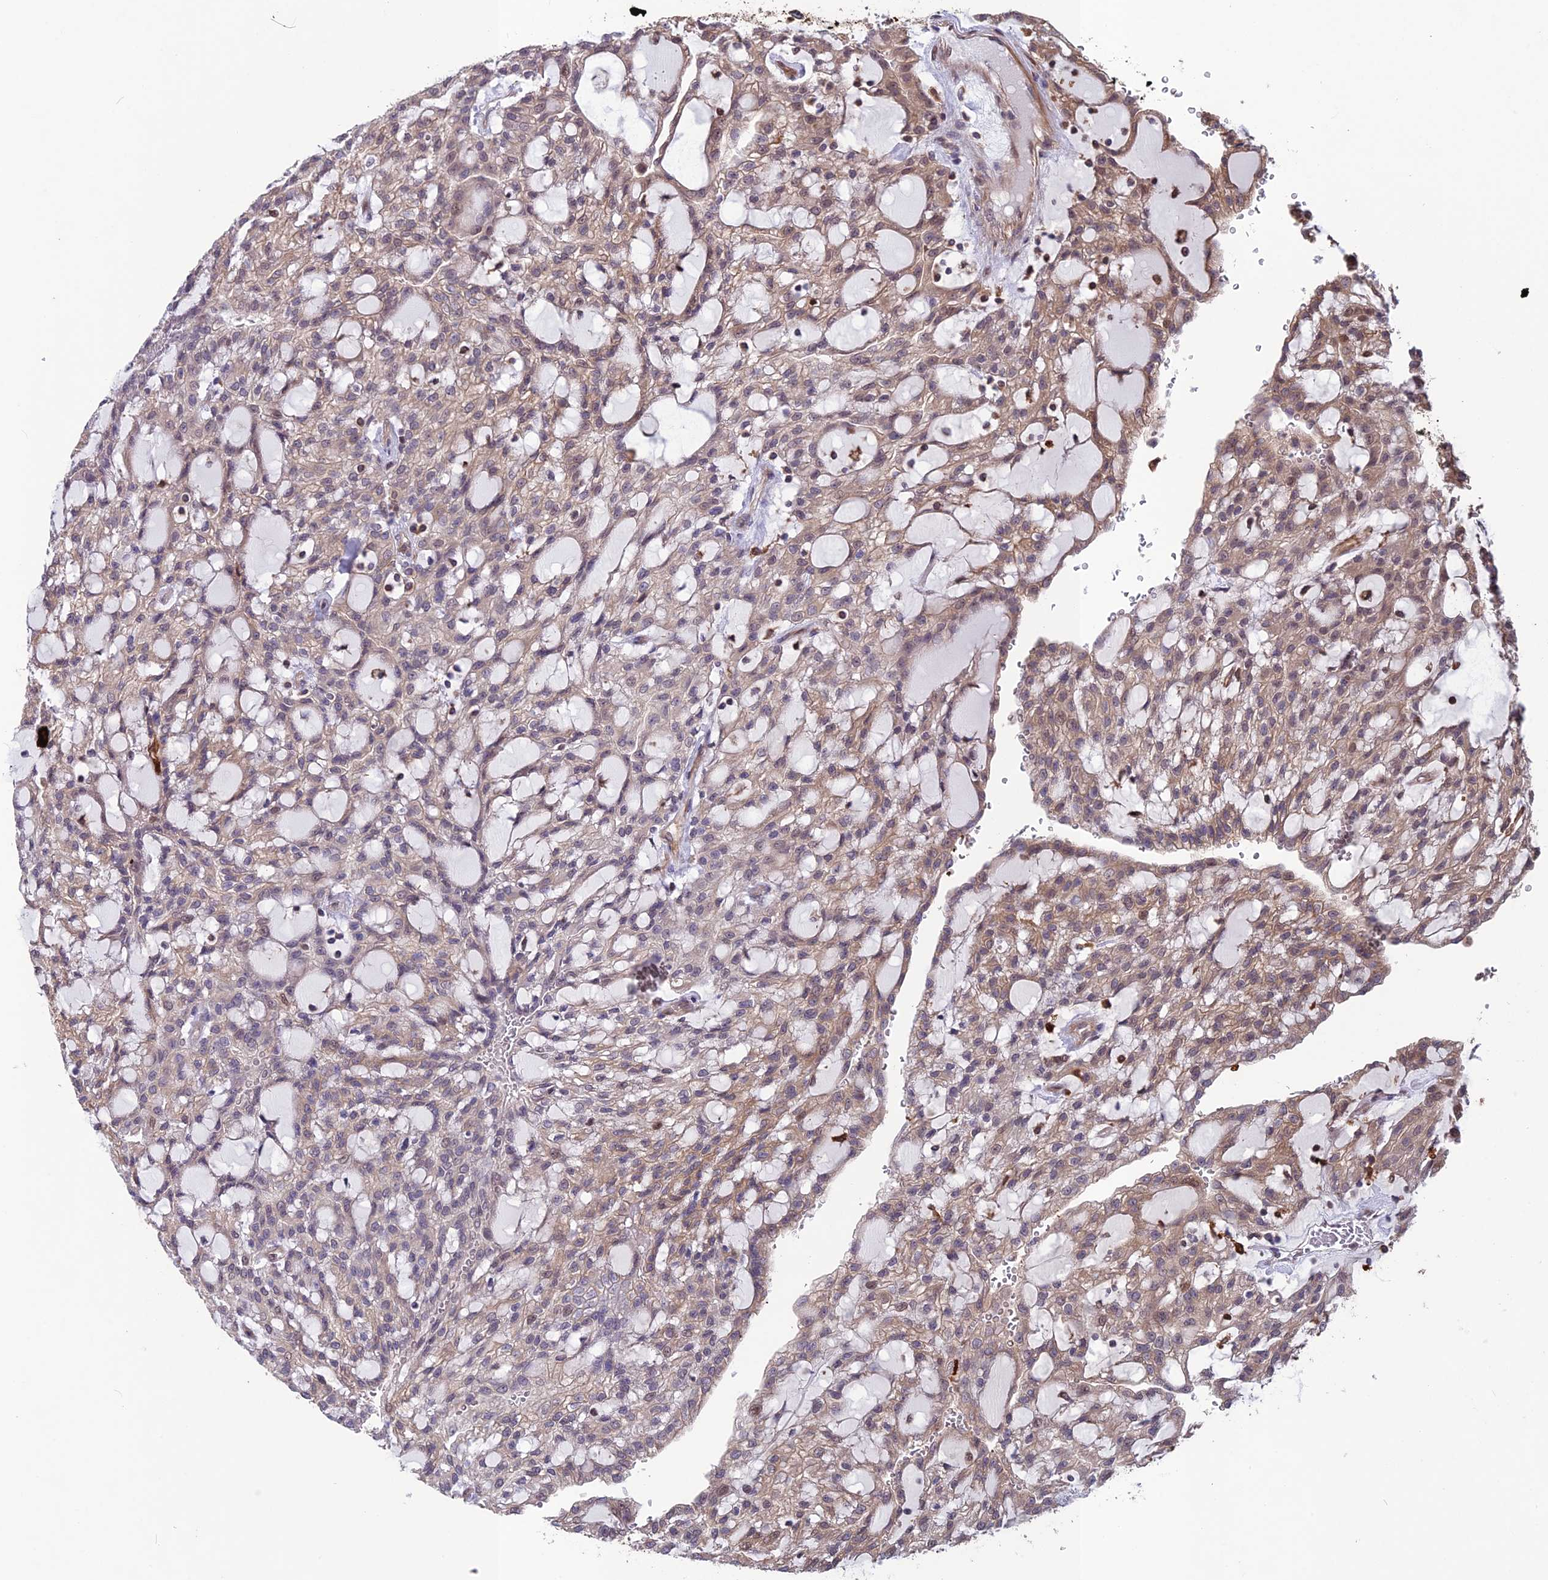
{"staining": {"intensity": "moderate", "quantity": "25%-75%", "location": "cytoplasmic/membranous"}, "tissue": "renal cancer", "cell_type": "Tumor cells", "image_type": "cancer", "snomed": [{"axis": "morphology", "description": "Adenocarcinoma, NOS"}, {"axis": "topography", "description": "Kidney"}], "caption": "Brown immunohistochemical staining in adenocarcinoma (renal) shows moderate cytoplasmic/membranous staining in about 25%-75% of tumor cells. (DAB IHC with brightfield microscopy, high magnification).", "gene": "MAST2", "patient": {"sex": "male", "age": 63}}